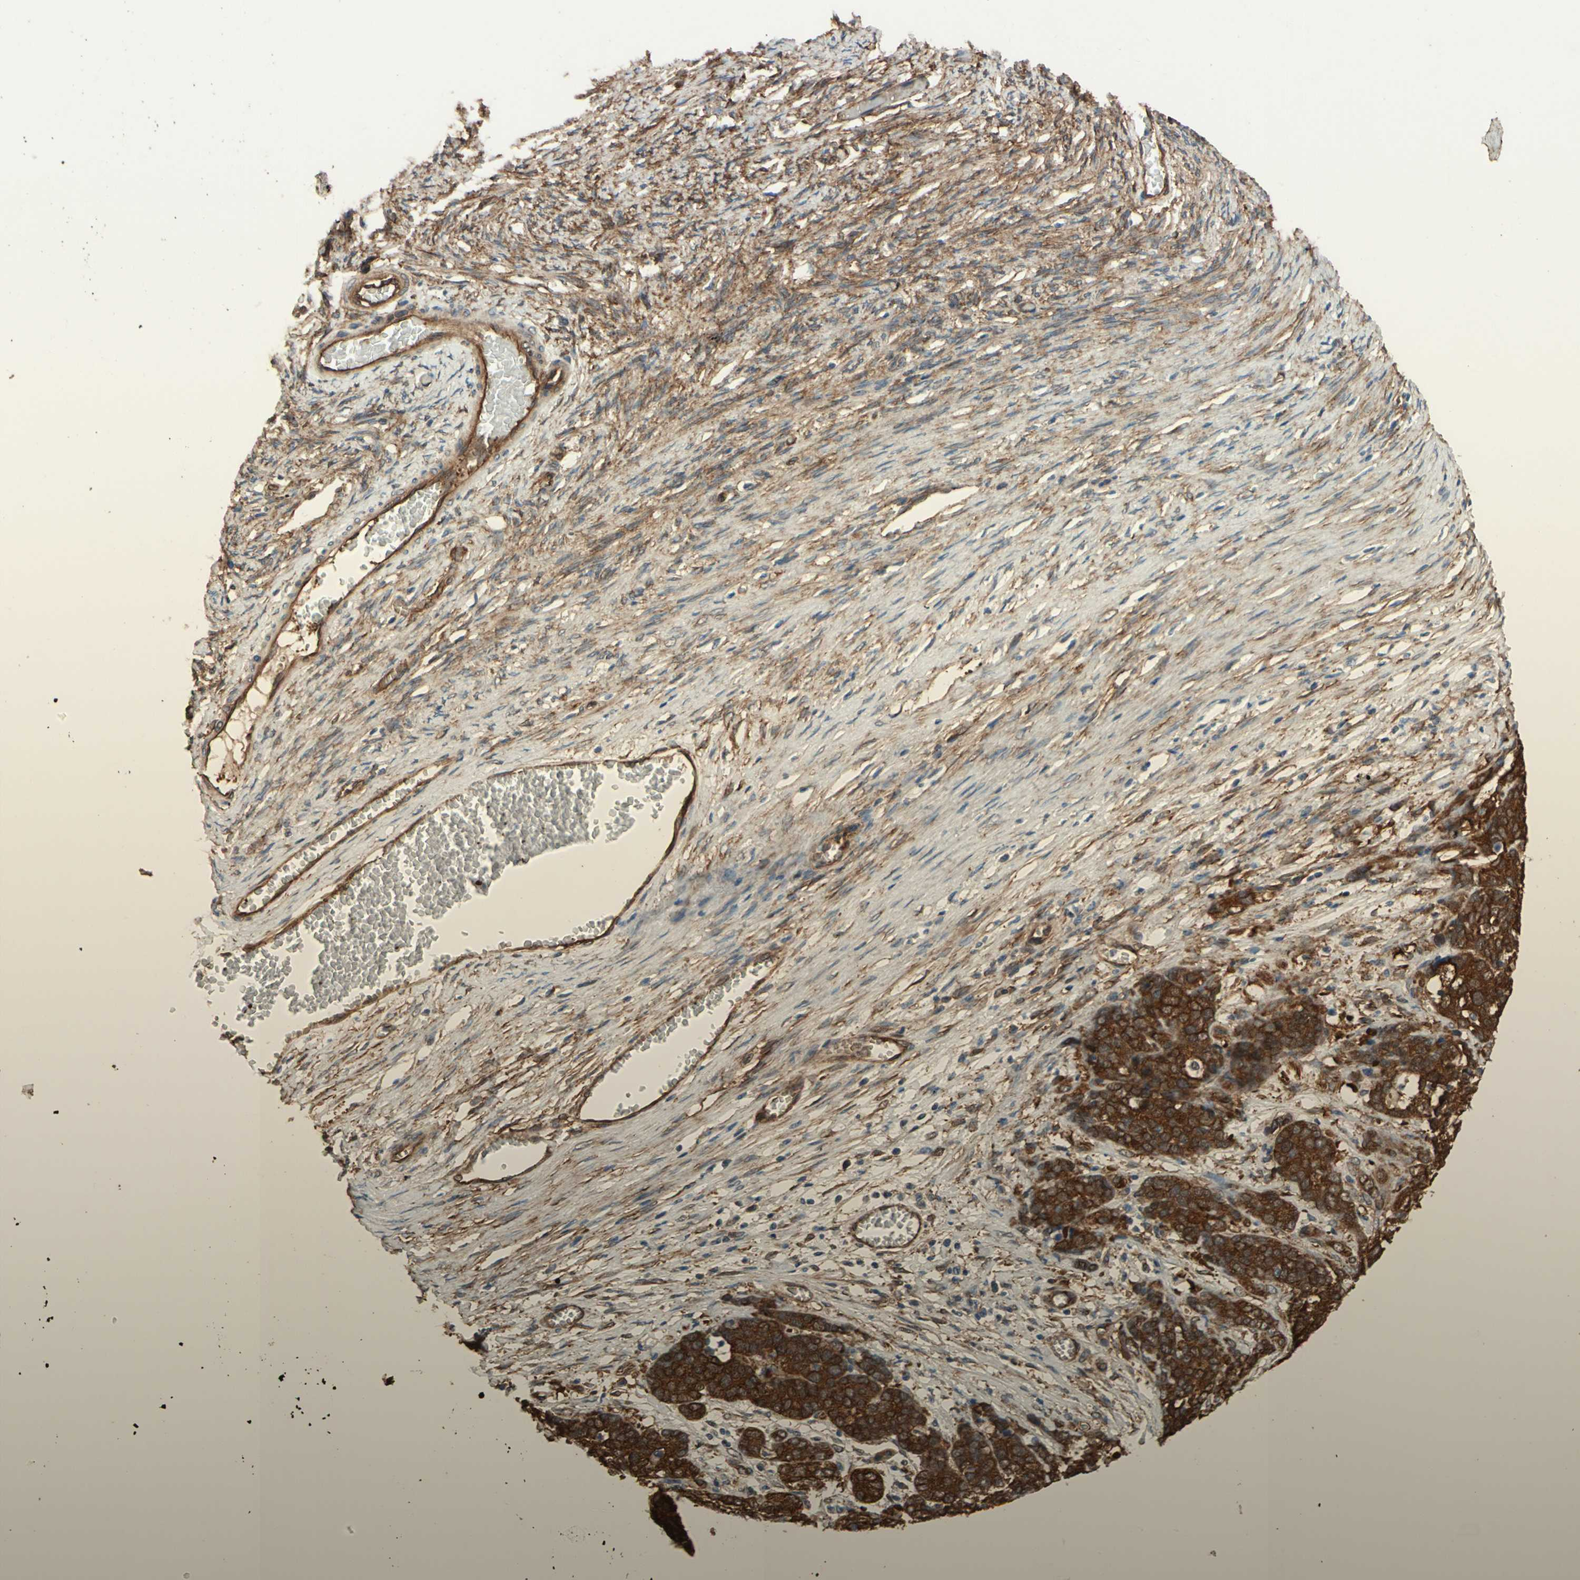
{"staining": {"intensity": "moderate", "quantity": ">75%", "location": "cytoplasmic/membranous"}, "tissue": "ovarian cancer", "cell_type": "Tumor cells", "image_type": "cancer", "snomed": [{"axis": "morphology", "description": "Cystadenocarcinoma, serous, NOS"}, {"axis": "topography", "description": "Ovary"}], "caption": "High-magnification brightfield microscopy of ovarian serous cystadenocarcinoma stained with DAB (3,3'-diaminobenzidine) (brown) and counterstained with hematoxylin (blue). tumor cells exhibit moderate cytoplasmic/membranous staining is present in about>75% of cells.", "gene": "CTTNBP2", "patient": {"sex": "female", "age": 44}}